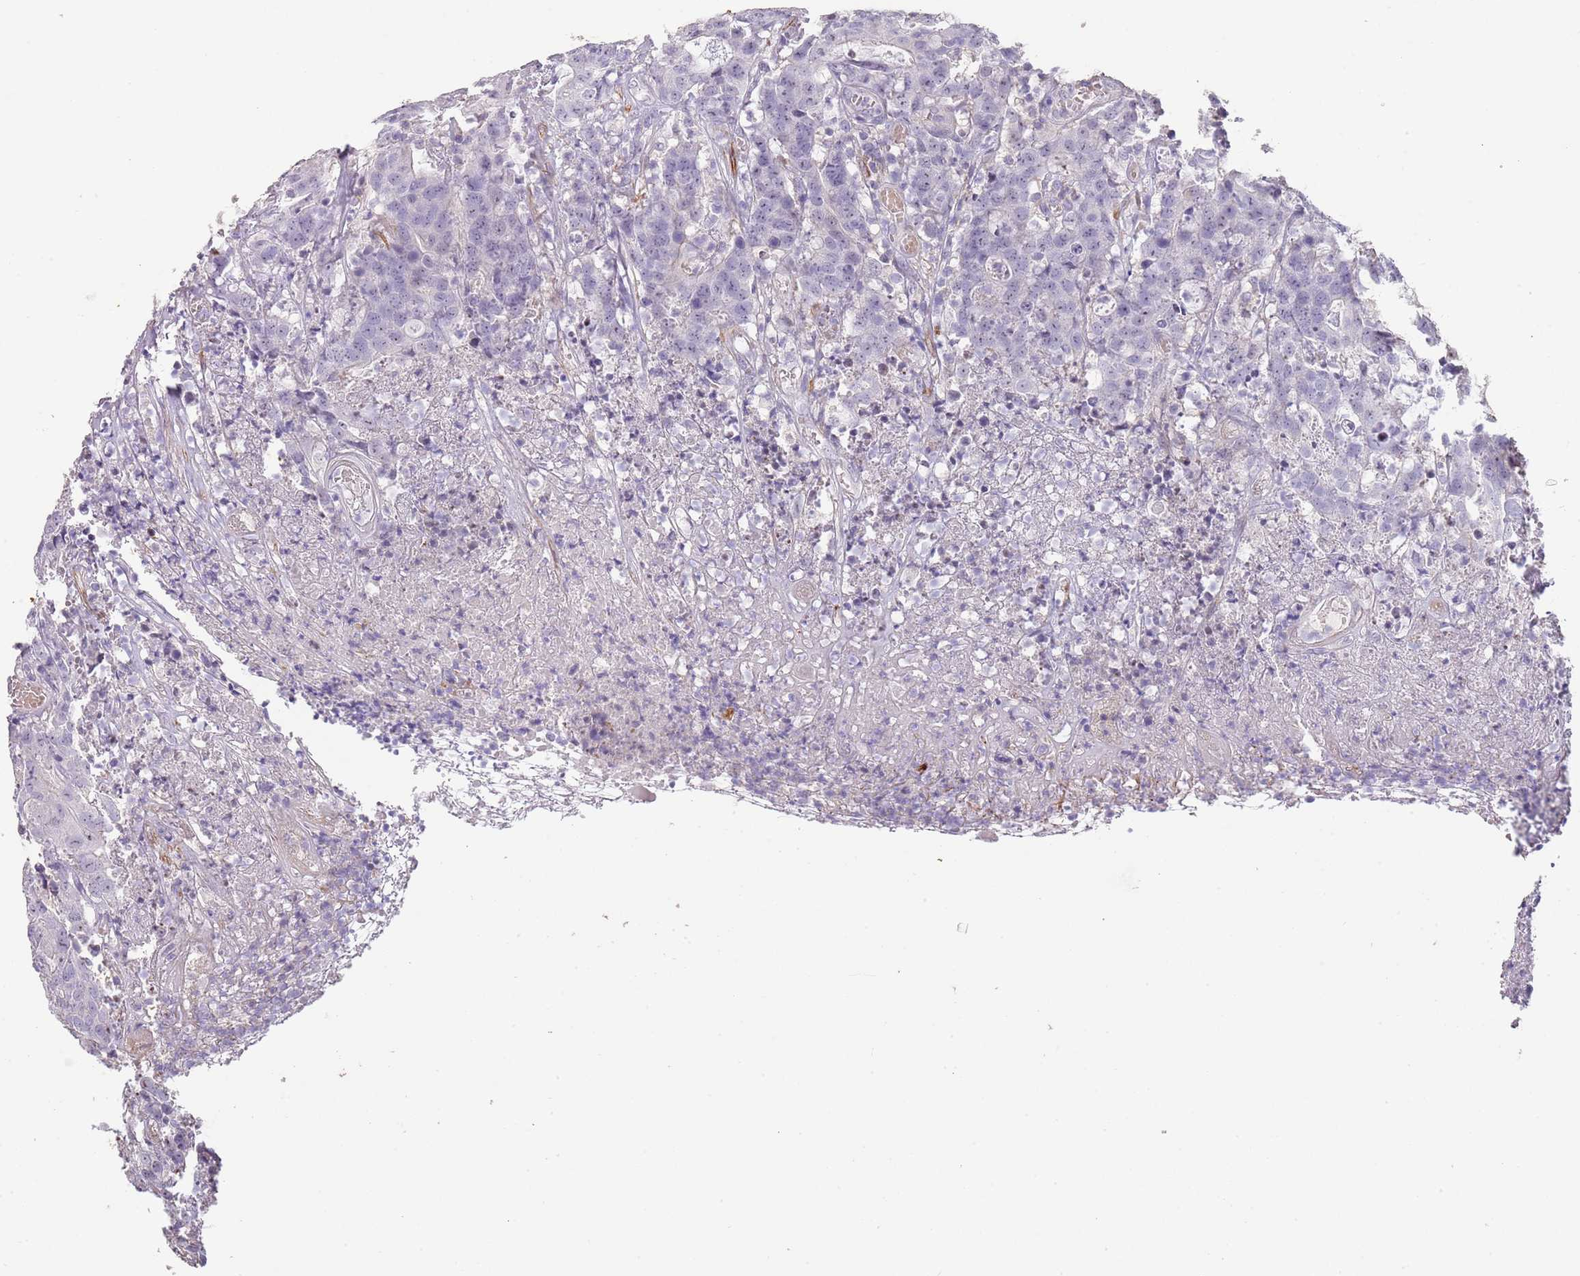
{"staining": {"intensity": "negative", "quantity": "none", "location": "none"}, "tissue": "colorectal cancer", "cell_type": "Tumor cells", "image_type": "cancer", "snomed": [{"axis": "morphology", "description": "Adenocarcinoma, NOS"}, {"axis": "topography", "description": "Colon"}], "caption": "The micrograph displays no significant staining in tumor cells of colorectal cancer.", "gene": "ADTRP", "patient": {"sex": "male", "age": 83}}